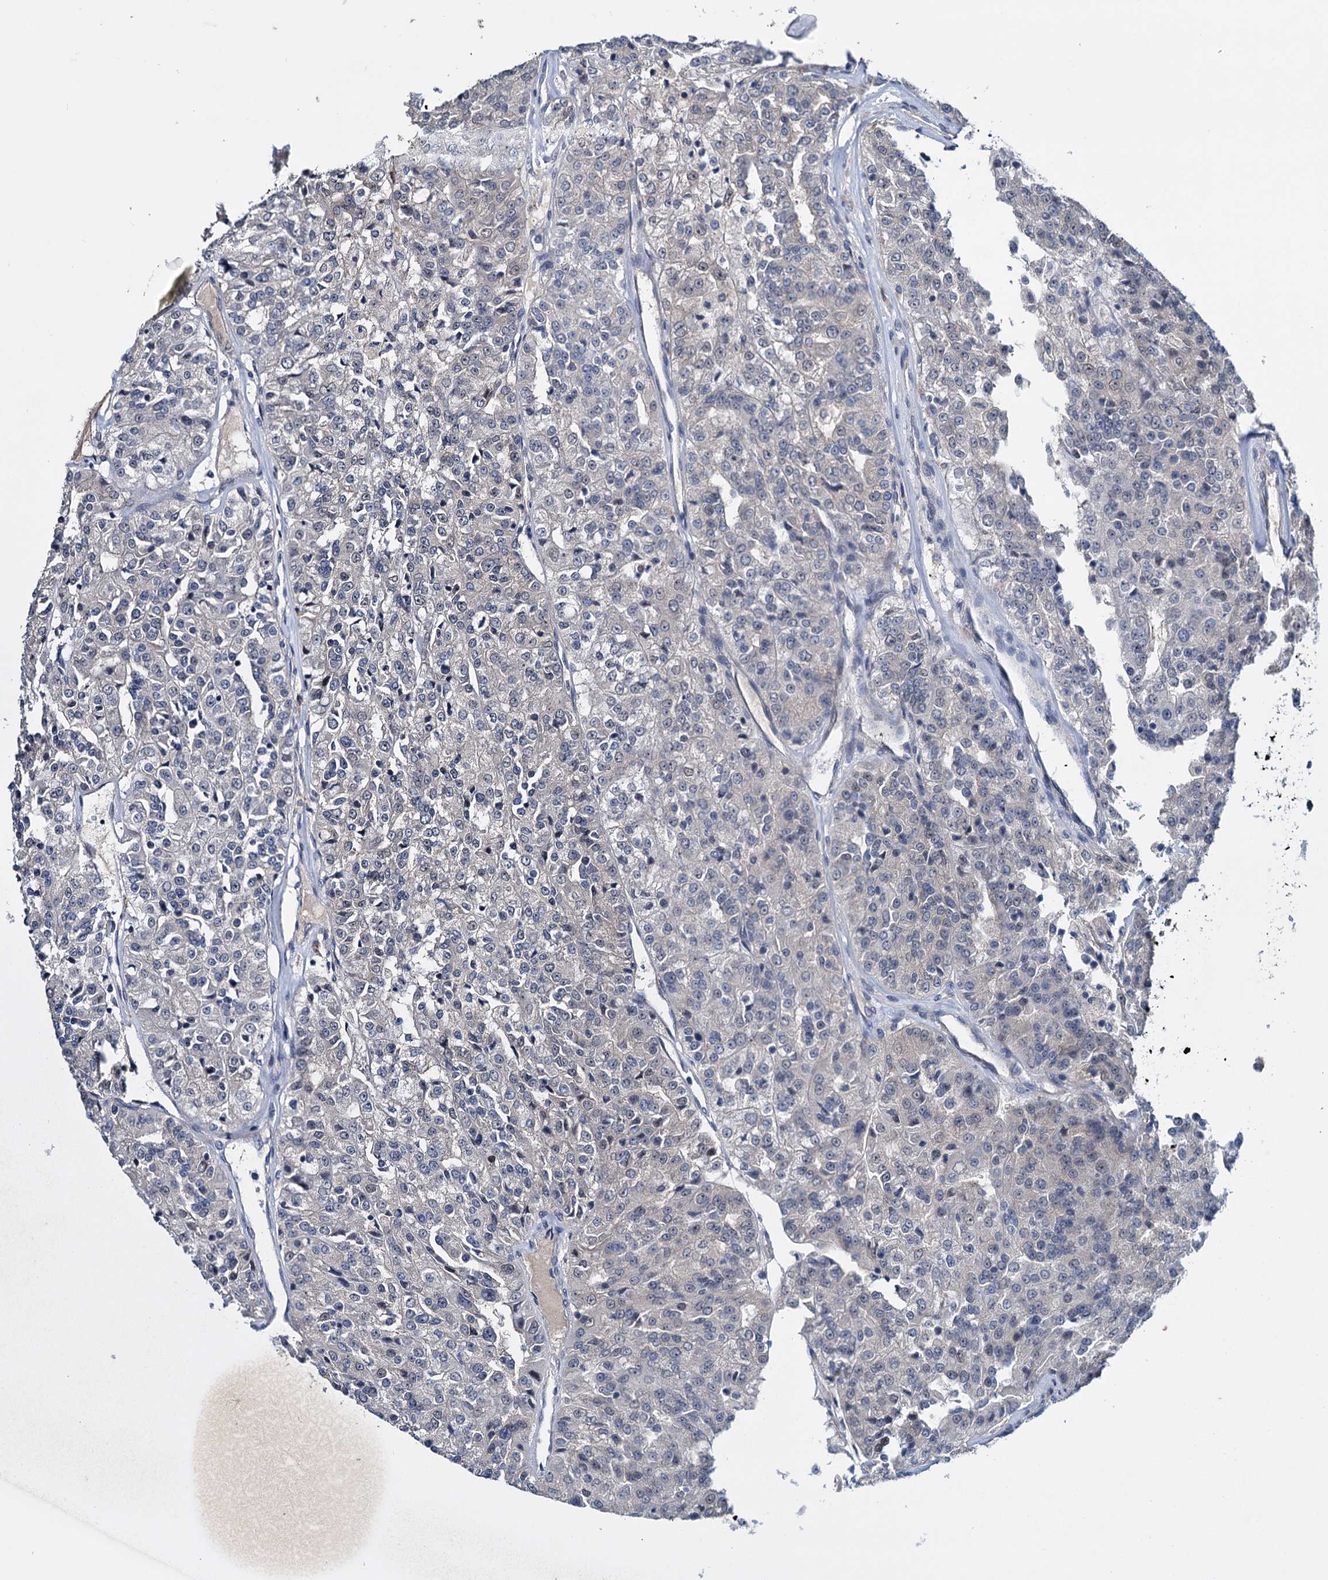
{"staining": {"intensity": "negative", "quantity": "none", "location": "none"}, "tissue": "renal cancer", "cell_type": "Tumor cells", "image_type": "cancer", "snomed": [{"axis": "morphology", "description": "Adenocarcinoma, NOS"}, {"axis": "topography", "description": "Kidney"}], "caption": "This is a histopathology image of IHC staining of renal cancer, which shows no positivity in tumor cells. (Brightfield microscopy of DAB (3,3'-diaminobenzidine) immunohistochemistry at high magnification).", "gene": "EYA4", "patient": {"sex": "female", "age": 63}}